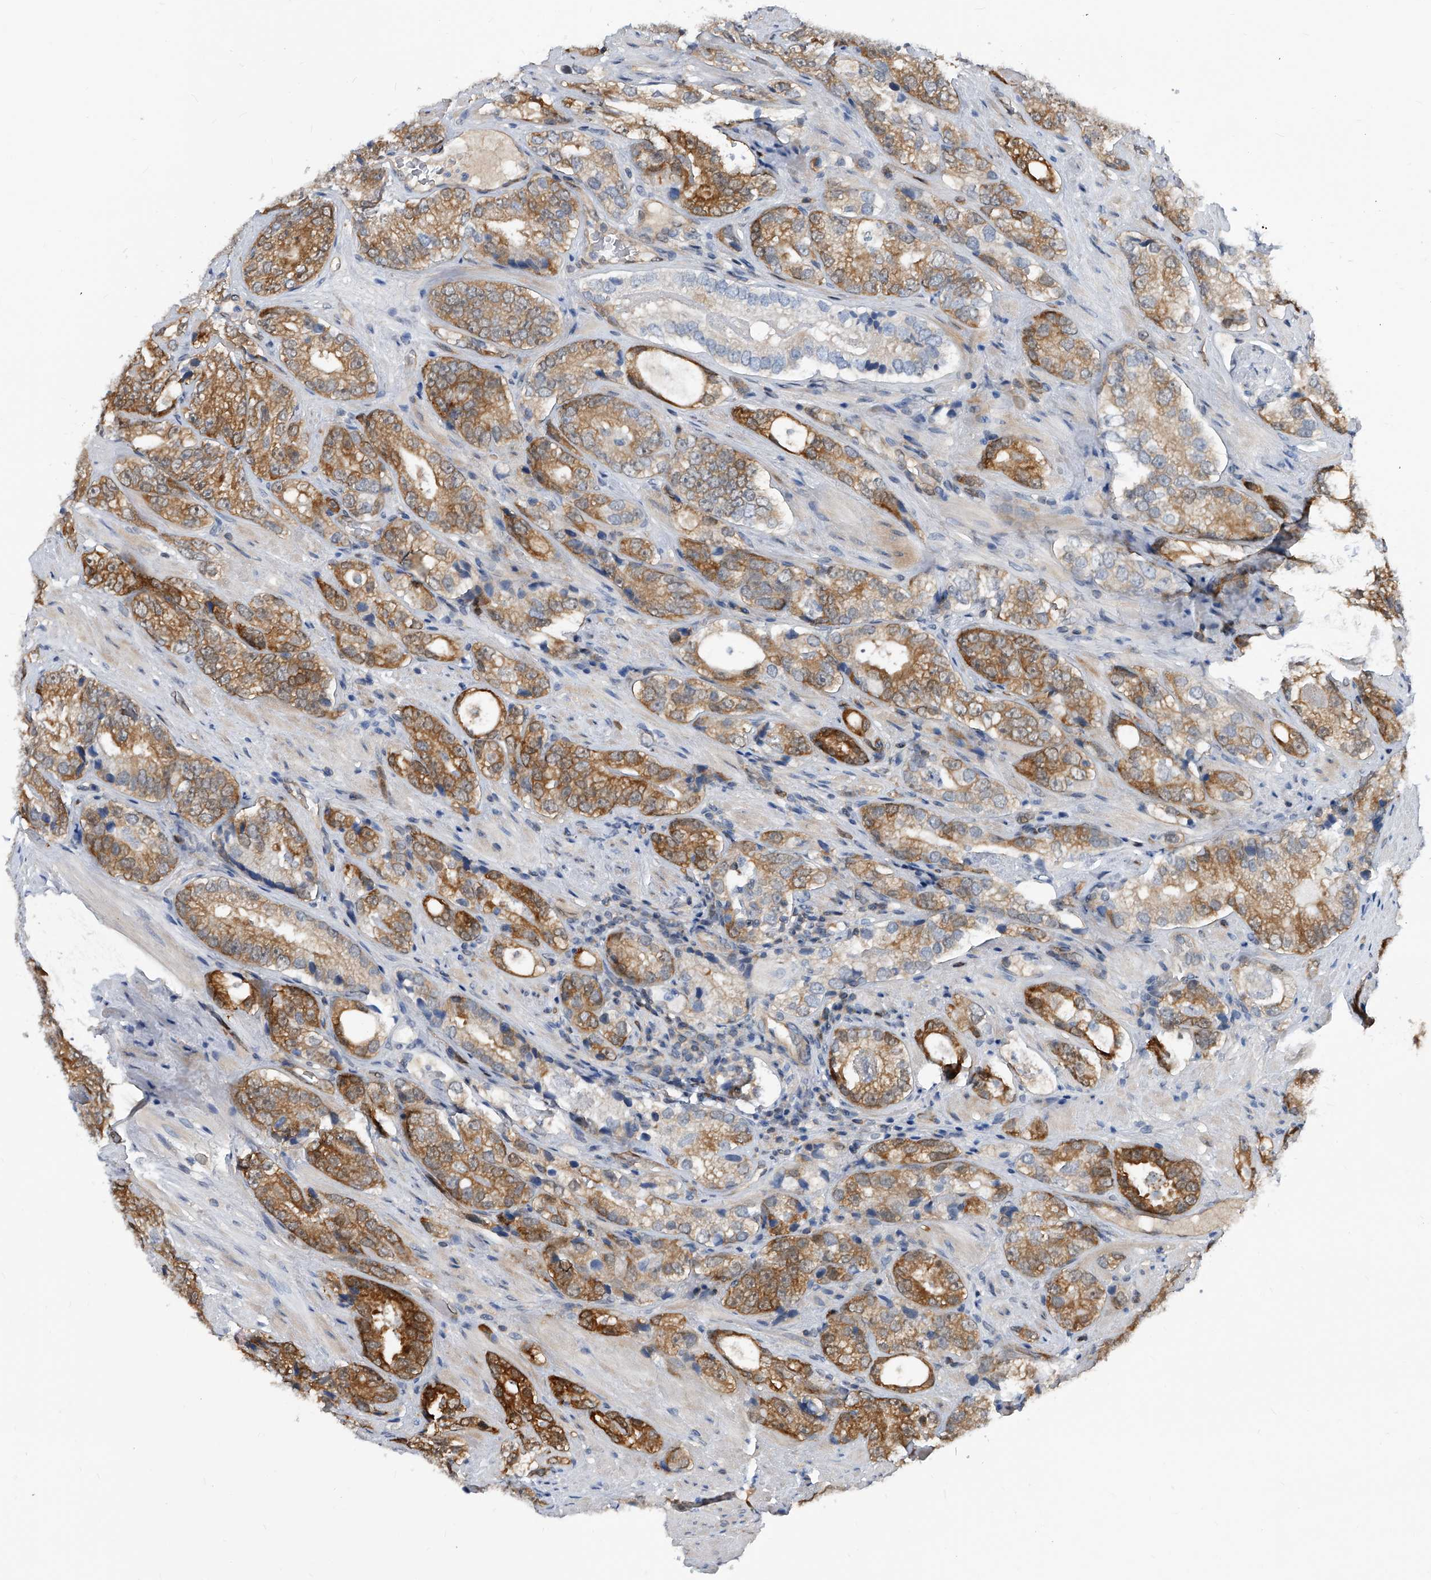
{"staining": {"intensity": "moderate", "quantity": ">75%", "location": "cytoplasmic/membranous"}, "tissue": "prostate cancer", "cell_type": "Tumor cells", "image_type": "cancer", "snomed": [{"axis": "morphology", "description": "Adenocarcinoma, High grade"}, {"axis": "topography", "description": "Prostate"}], "caption": "Protein analysis of prostate cancer (adenocarcinoma (high-grade)) tissue displays moderate cytoplasmic/membranous expression in about >75% of tumor cells. The protein of interest is shown in brown color, while the nuclei are stained blue.", "gene": "MAP2K6", "patient": {"sex": "male", "age": 56}}